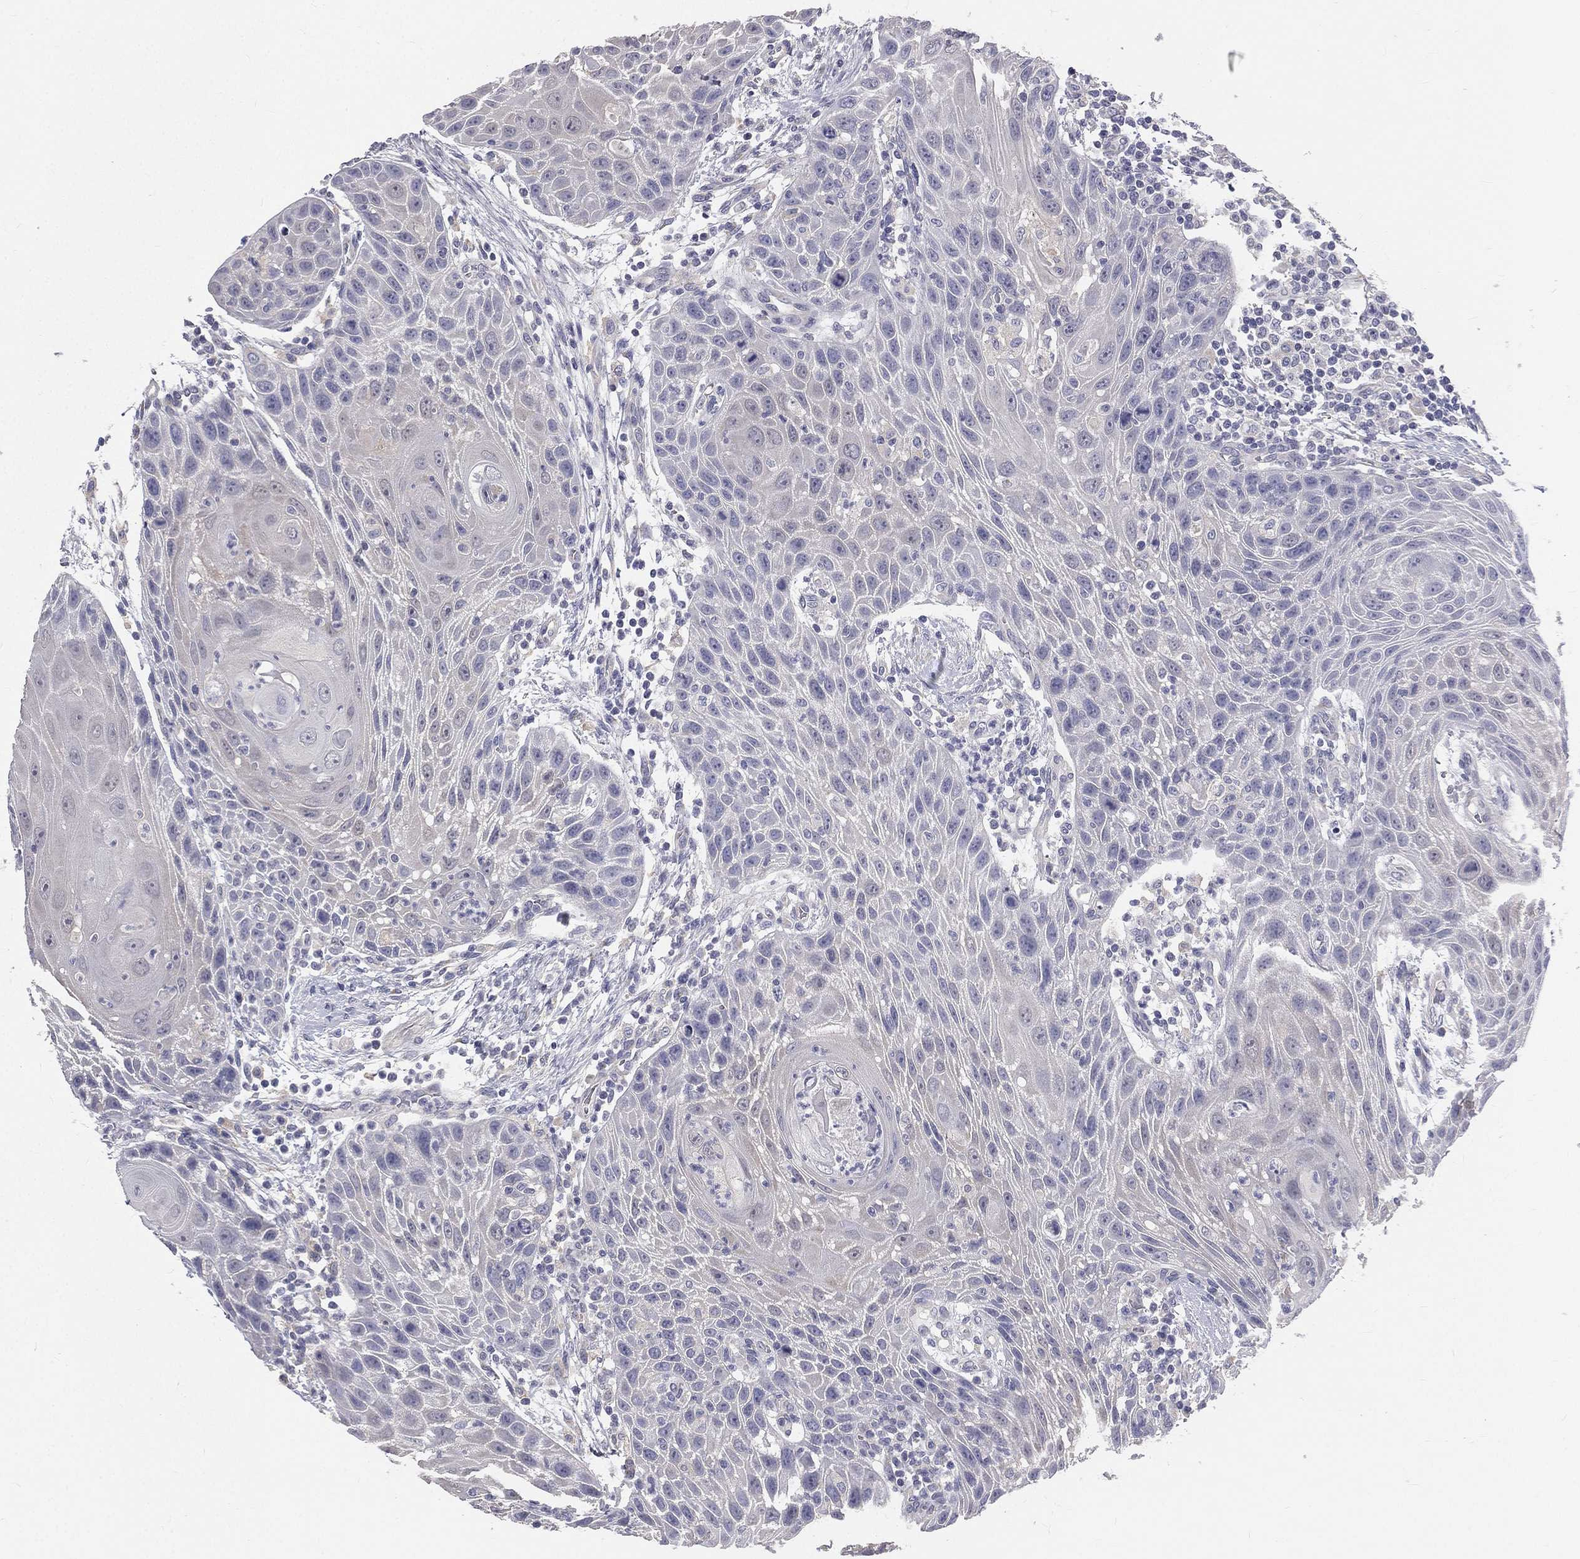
{"staining": {"intensity": "negative", "quantity": "none", "location": "none"}, "tissue": "head and neck cancer", "cell_type": "Tumor cells", "image_type": "cancer", "snomed": [{"axis": "morphology", "description": "Squamous cell carcinoma, NOS"}, {"axis": "topography", "description": "Head-Neck"}], "caption": "IHC of human head and neck cancer (squamous cell carcinoma) displays no positivity in tumor cells.", "gene": "MUC13", "patient": {"sex": "male", "age": 69}}